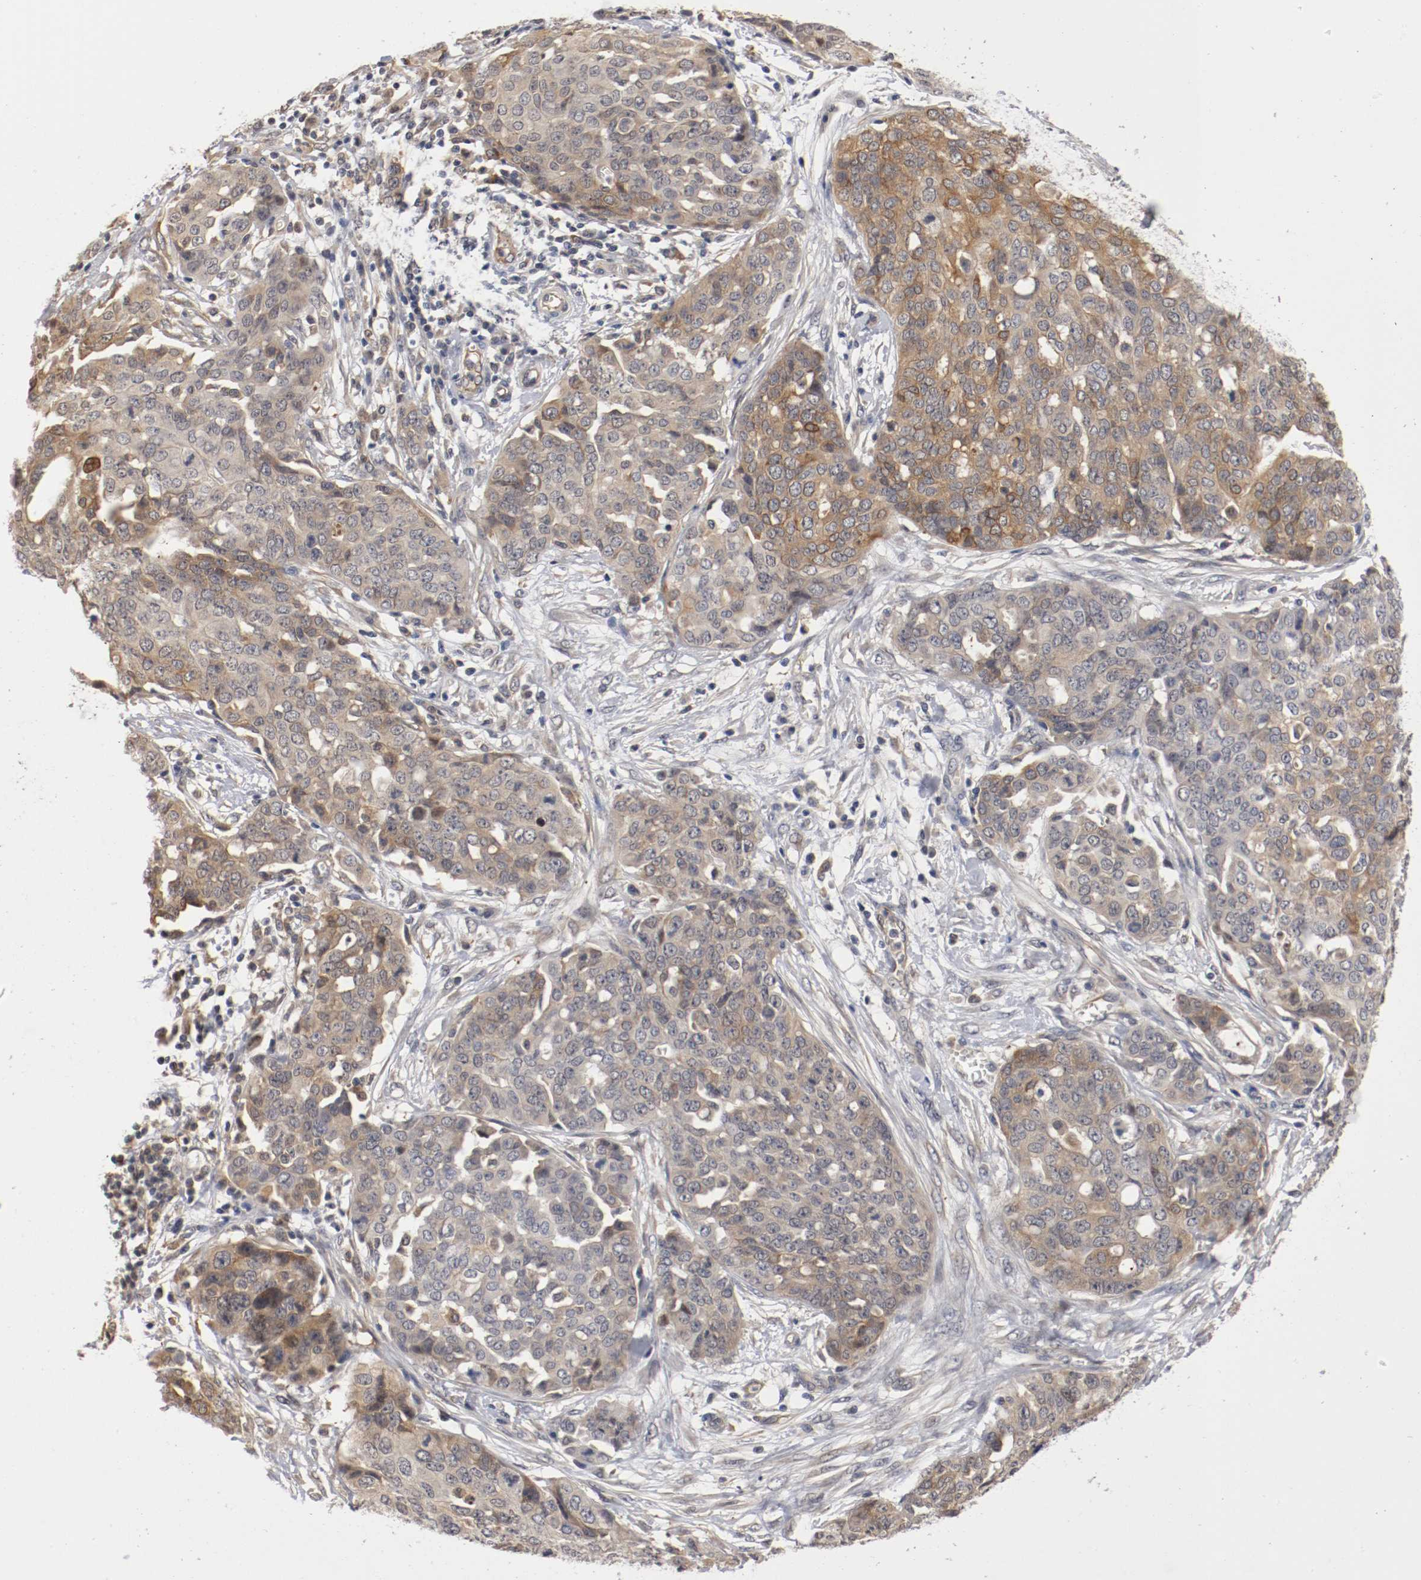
{"staining": {"intensity": "weak", "quantity": "25%-75%", "location": "cytoplasmic/membranous"}, "tissue": "ovarian cancer", "cell_type": "Tumor cells", "image_type": "cancer", "snomed": [{"axis": "morphology", "description": "Cystadenocarcinoma, serous, NOS"}, {"axis": "topography", "description": "Soft tissue"}, {"axis": "topography", "description": "Ovary"}], "caption": "Protein staining of ovarian cancer (serous cystadenocarcinoma) tissue exhibits weak cytoplasmic/membranous staining in approximately 25%-75% of tumor cells. The protein of interest is stained brown, and the nuclei are stained in blue (DAB (3,3'-diaminobenzidine) IHC with brightfield microscopy, high magnification).", "gene": "RBM23", "patient": {"sex": "female", "age": 57}}